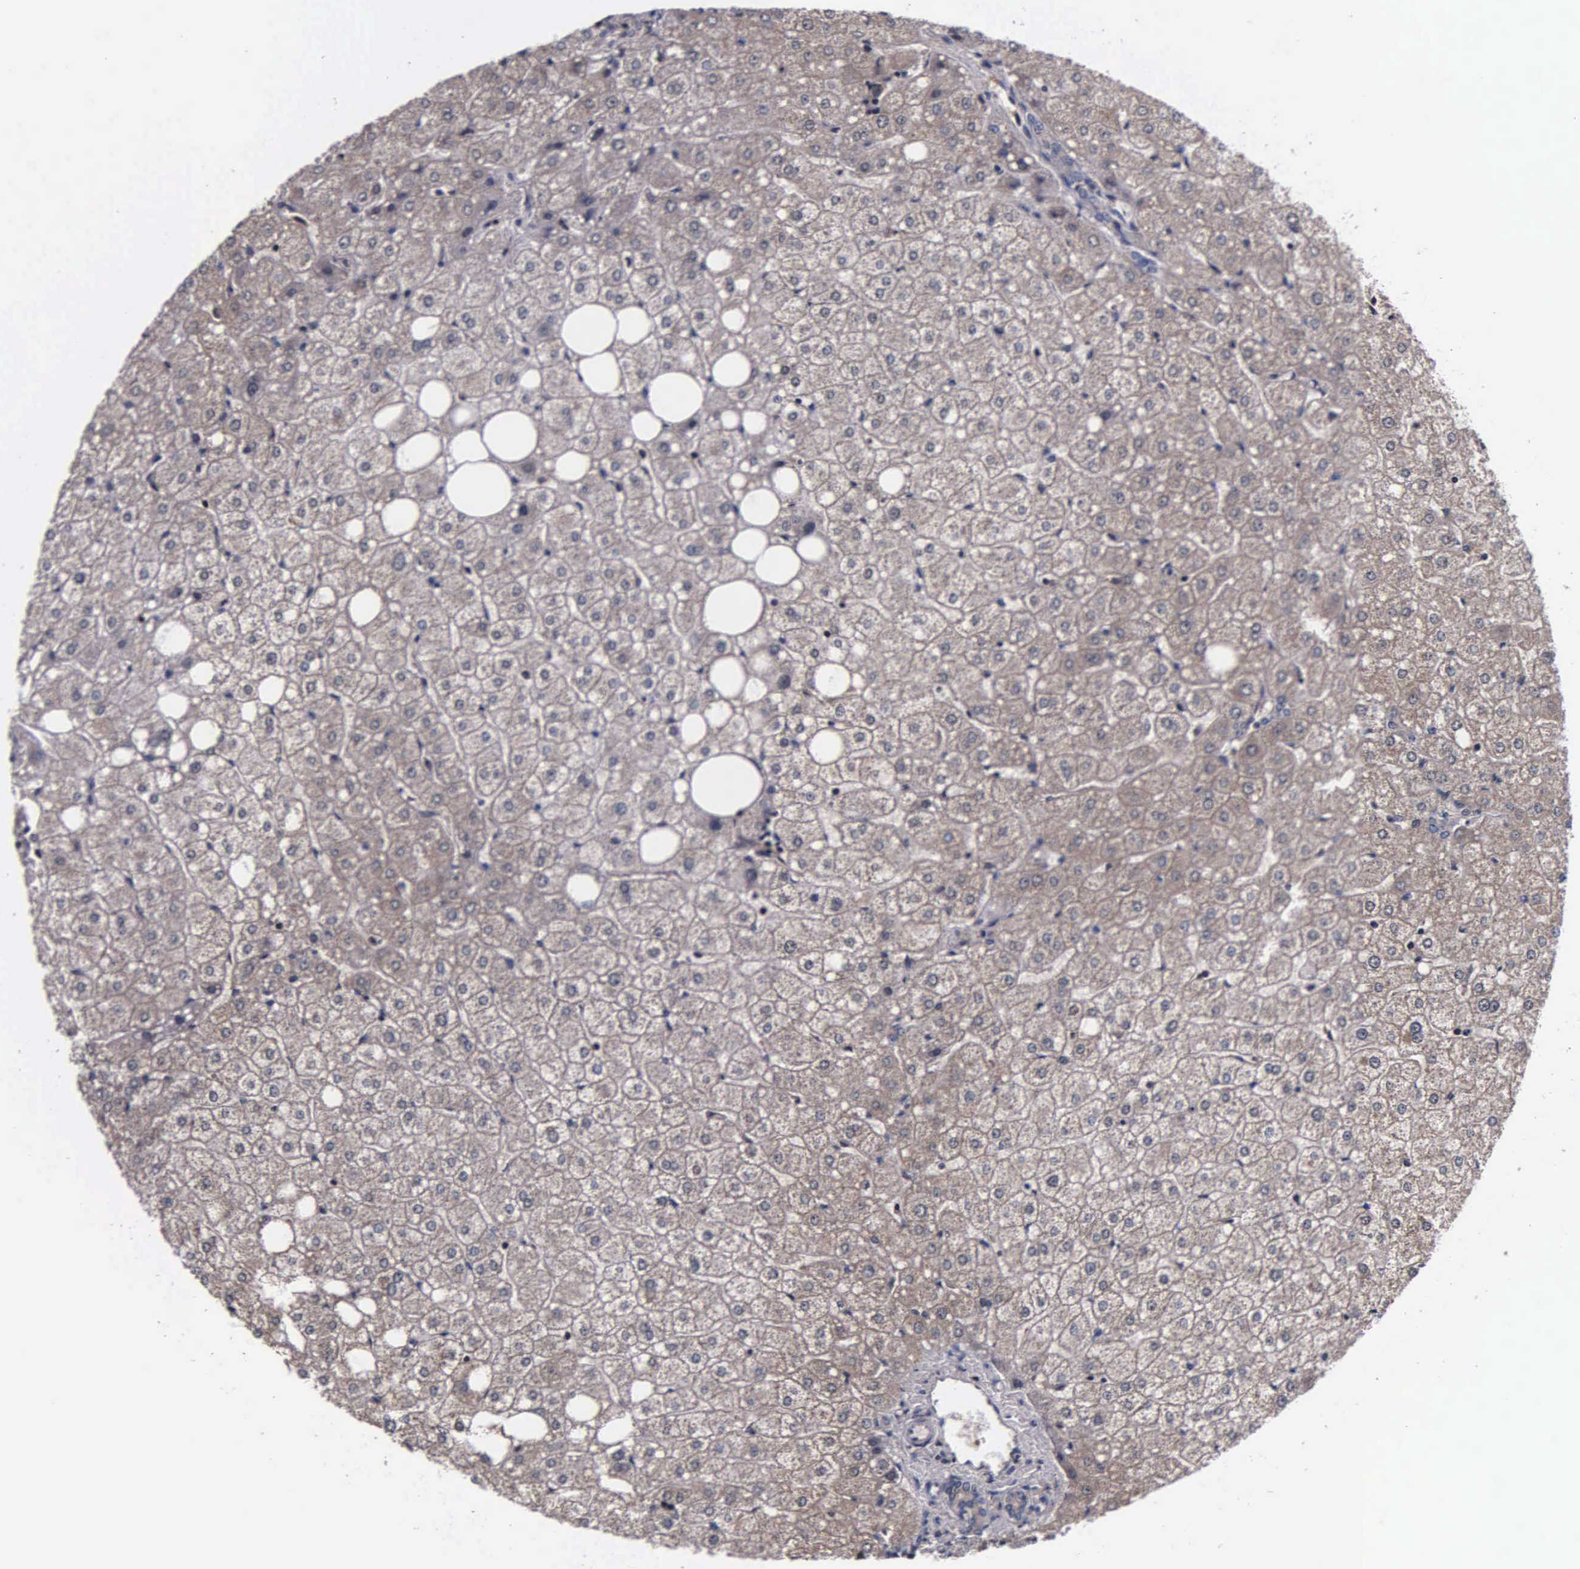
{"staining": {"intensity": "weak", "quantity": ">75%", "location": "cytoplasmic/membranous"}, "tissue": "liver", "cell_type": "Cholangiocytes", "image_type": "normal", "snomed": [{"axis": "morphology", "description": "Normal tissue, NOS"}, {"axis": "topography", "description": "Liver"}], "caption": "A high-resolution photomicrograph shows immunohistochemistry staining of benign liver, which displays weak cytoplasmic/membranous staining in about >75% of cholangiocytes.", "gene": "PSMA3", "patient": {"sex": "male", "age": 35}}